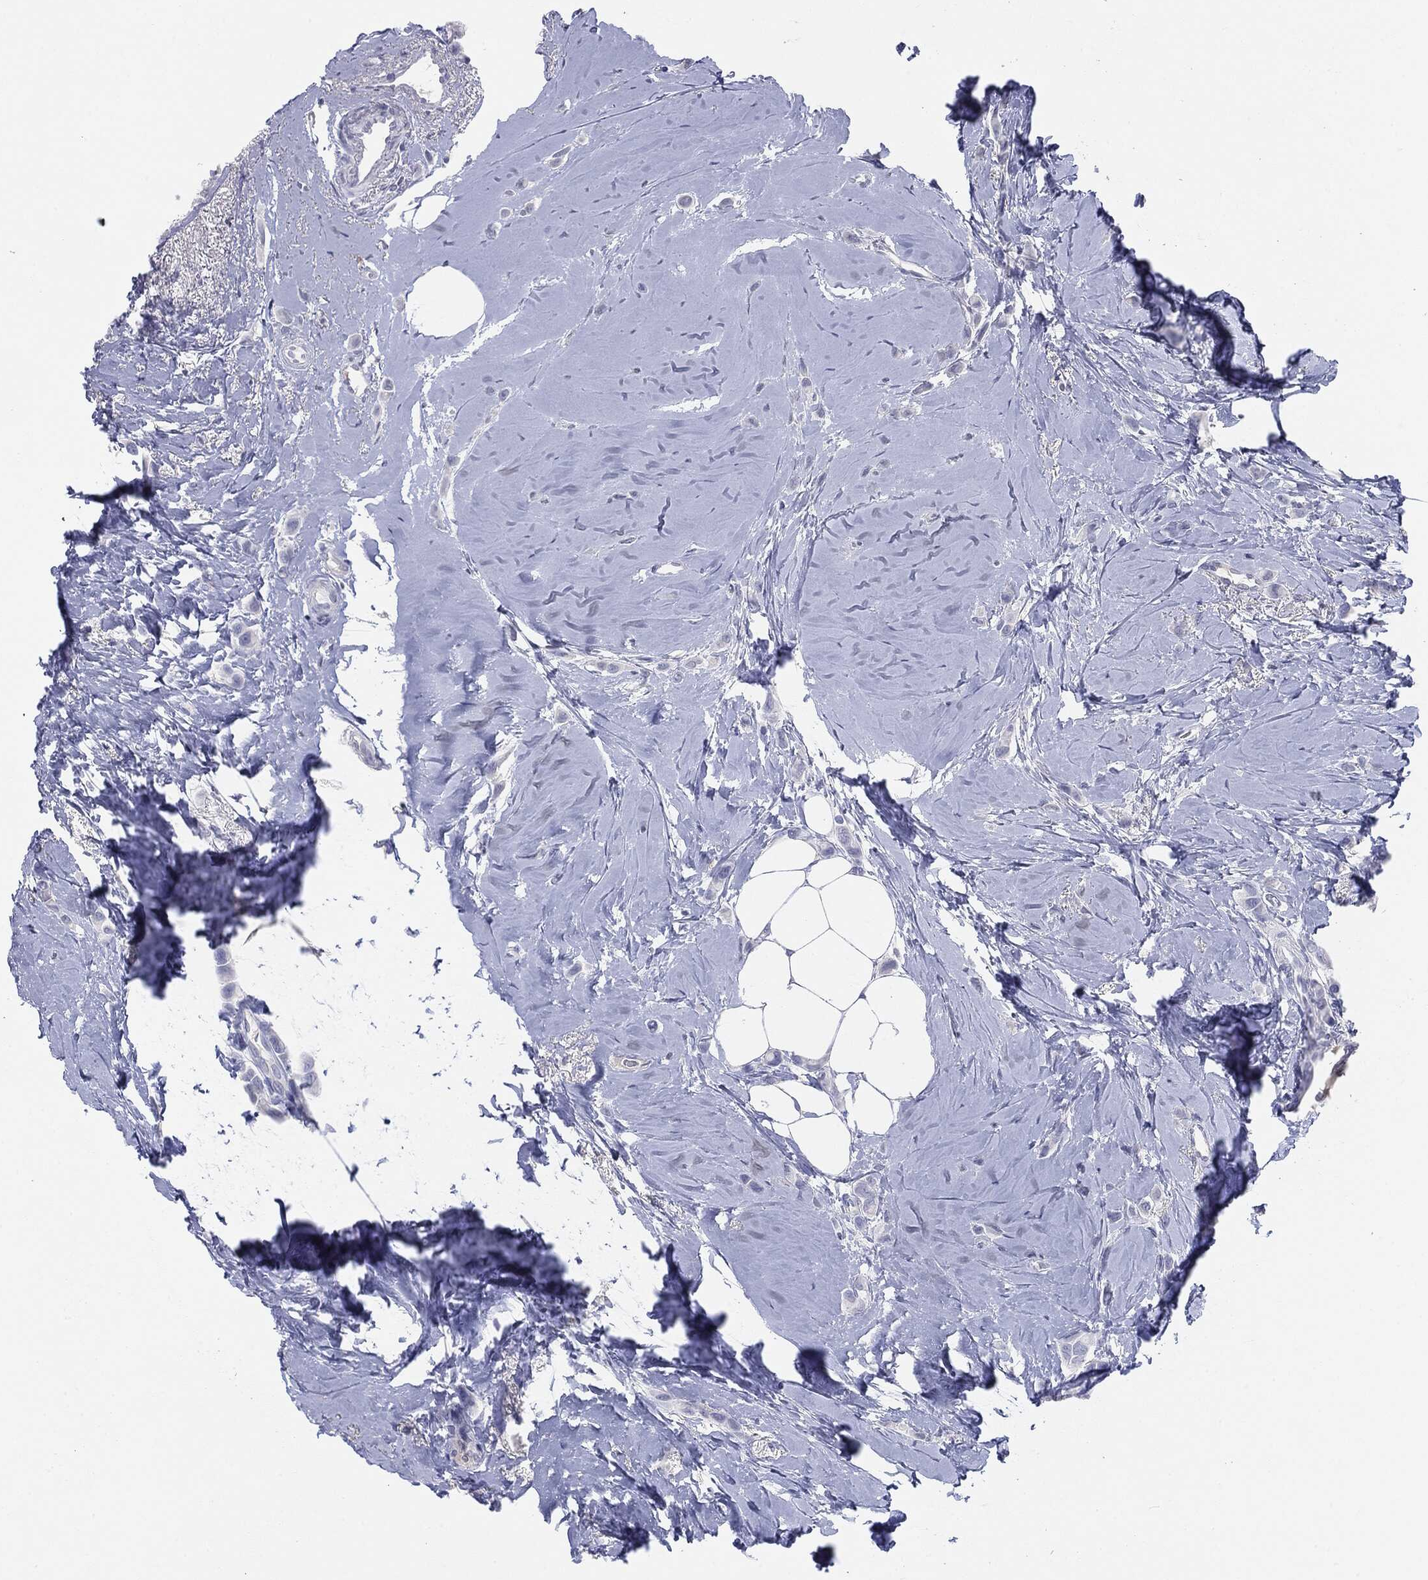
{"staining": {"intensity": "negative", "quantity": "none", "location": "none"}, "tissue": "breast cancer", "cell_type": "Tumor cells", "image_type": "cancer", "snomed": [{"axis": "morphology", "description": "Lobular carcinoma"}, {"axis": "topography", "description": "Breast"}], "caption": "Immunohistochemistry image of neoplastic tissue: human breast cancer stained with DAB shows no significant protein positivity in tumor cells.", "gene": "SERPINB4", "patient": {"sex": "female", "age": 66}}